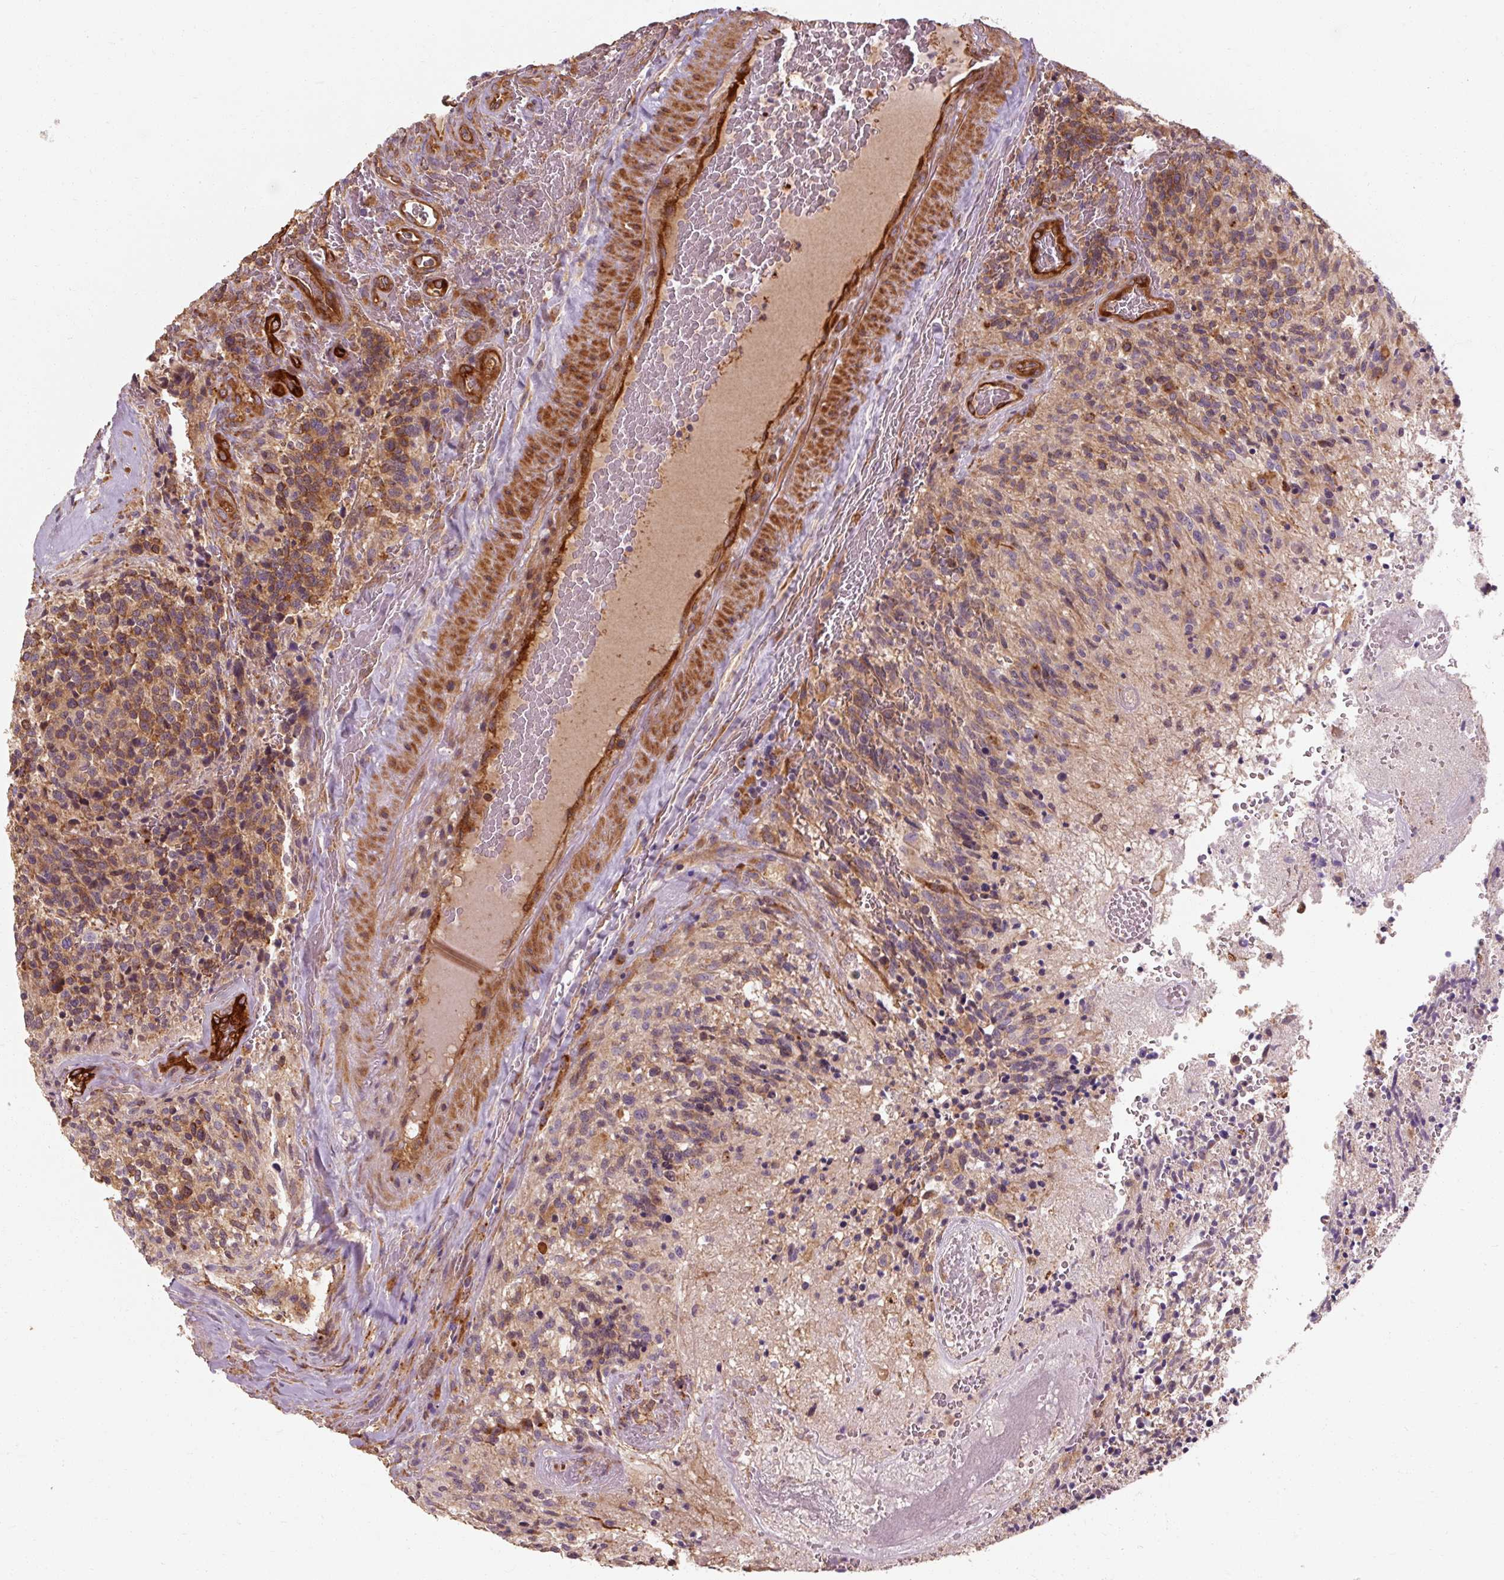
{"staining": {"intensity": "moderate", "quantity": ">75%", "location": "cytoplasmic/membranous"}, "tissue": "glioma", "cell_type": "Tumor cells", "image_type": "cancer", "snomed": [{"axis": "morphology", "description": "Glioma, malignant, High grade"}, {"axis": "topography", "description": "Brain"}], "caption": "High-grade glioma (malignant) stained with a brown dye displays moderate cytoplasmic/membranous positive expression in about >75% of tumor cells.", "gene": "TBC1D4", "patient": {"sex": "male", "age": 36}}